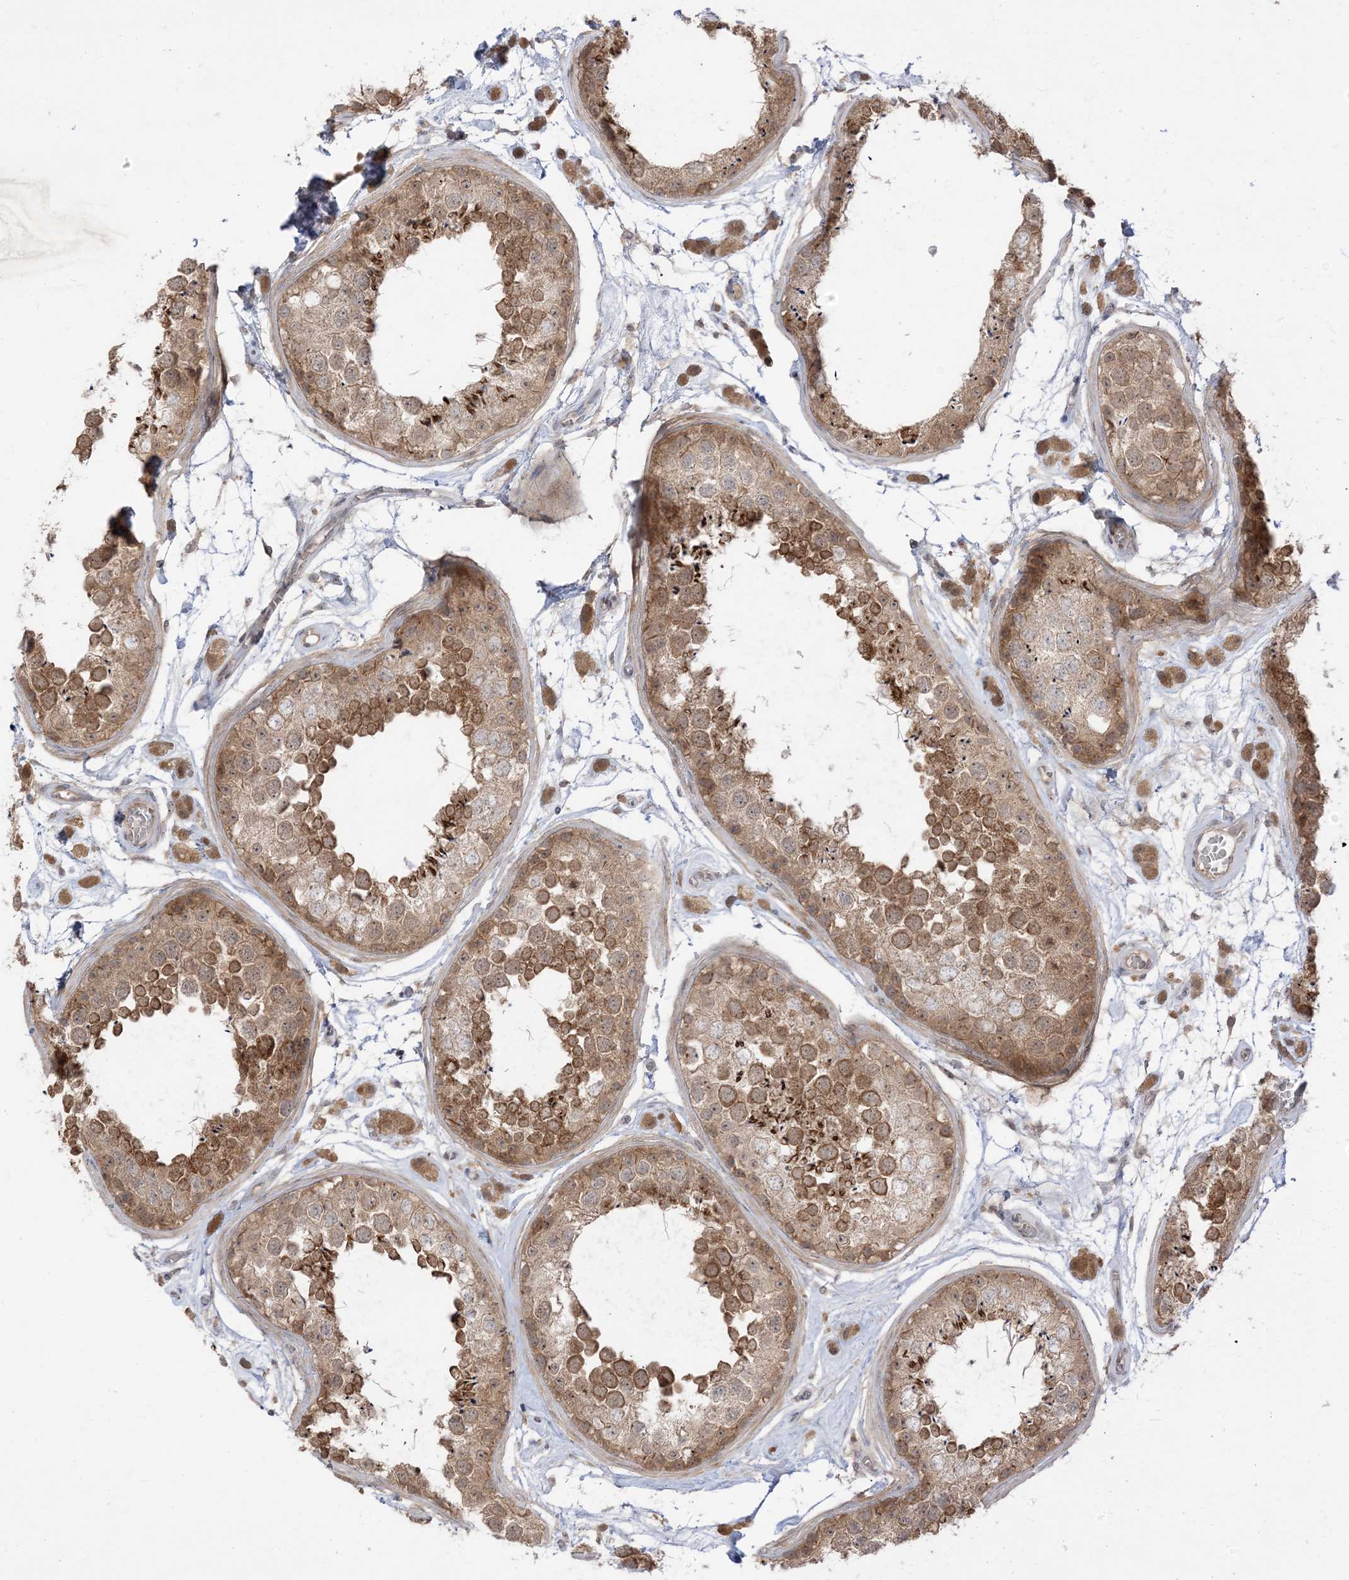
{"staining": {"intensity": "moderate", "quantity": ">75%", "location": "cytoplasmic/membranous"}, "tissue": "testis", "cell_type": "Cells in seminiferous ducts", "image_type": "normal", "snomed": [{"axis": "morphology", "description": "Normal tissue, NOS"}, {"axis": "topography", "description": "Testis"}], "caption": "A brown stain shows moderate cytoplasmic/membranous expression of a protein in cells in seminiferous ducts of benign testis. (IHC, brightfield microscopy, high magnification).", "gene": "TBCC", "patient": {"sex": "male", "age": 25}}